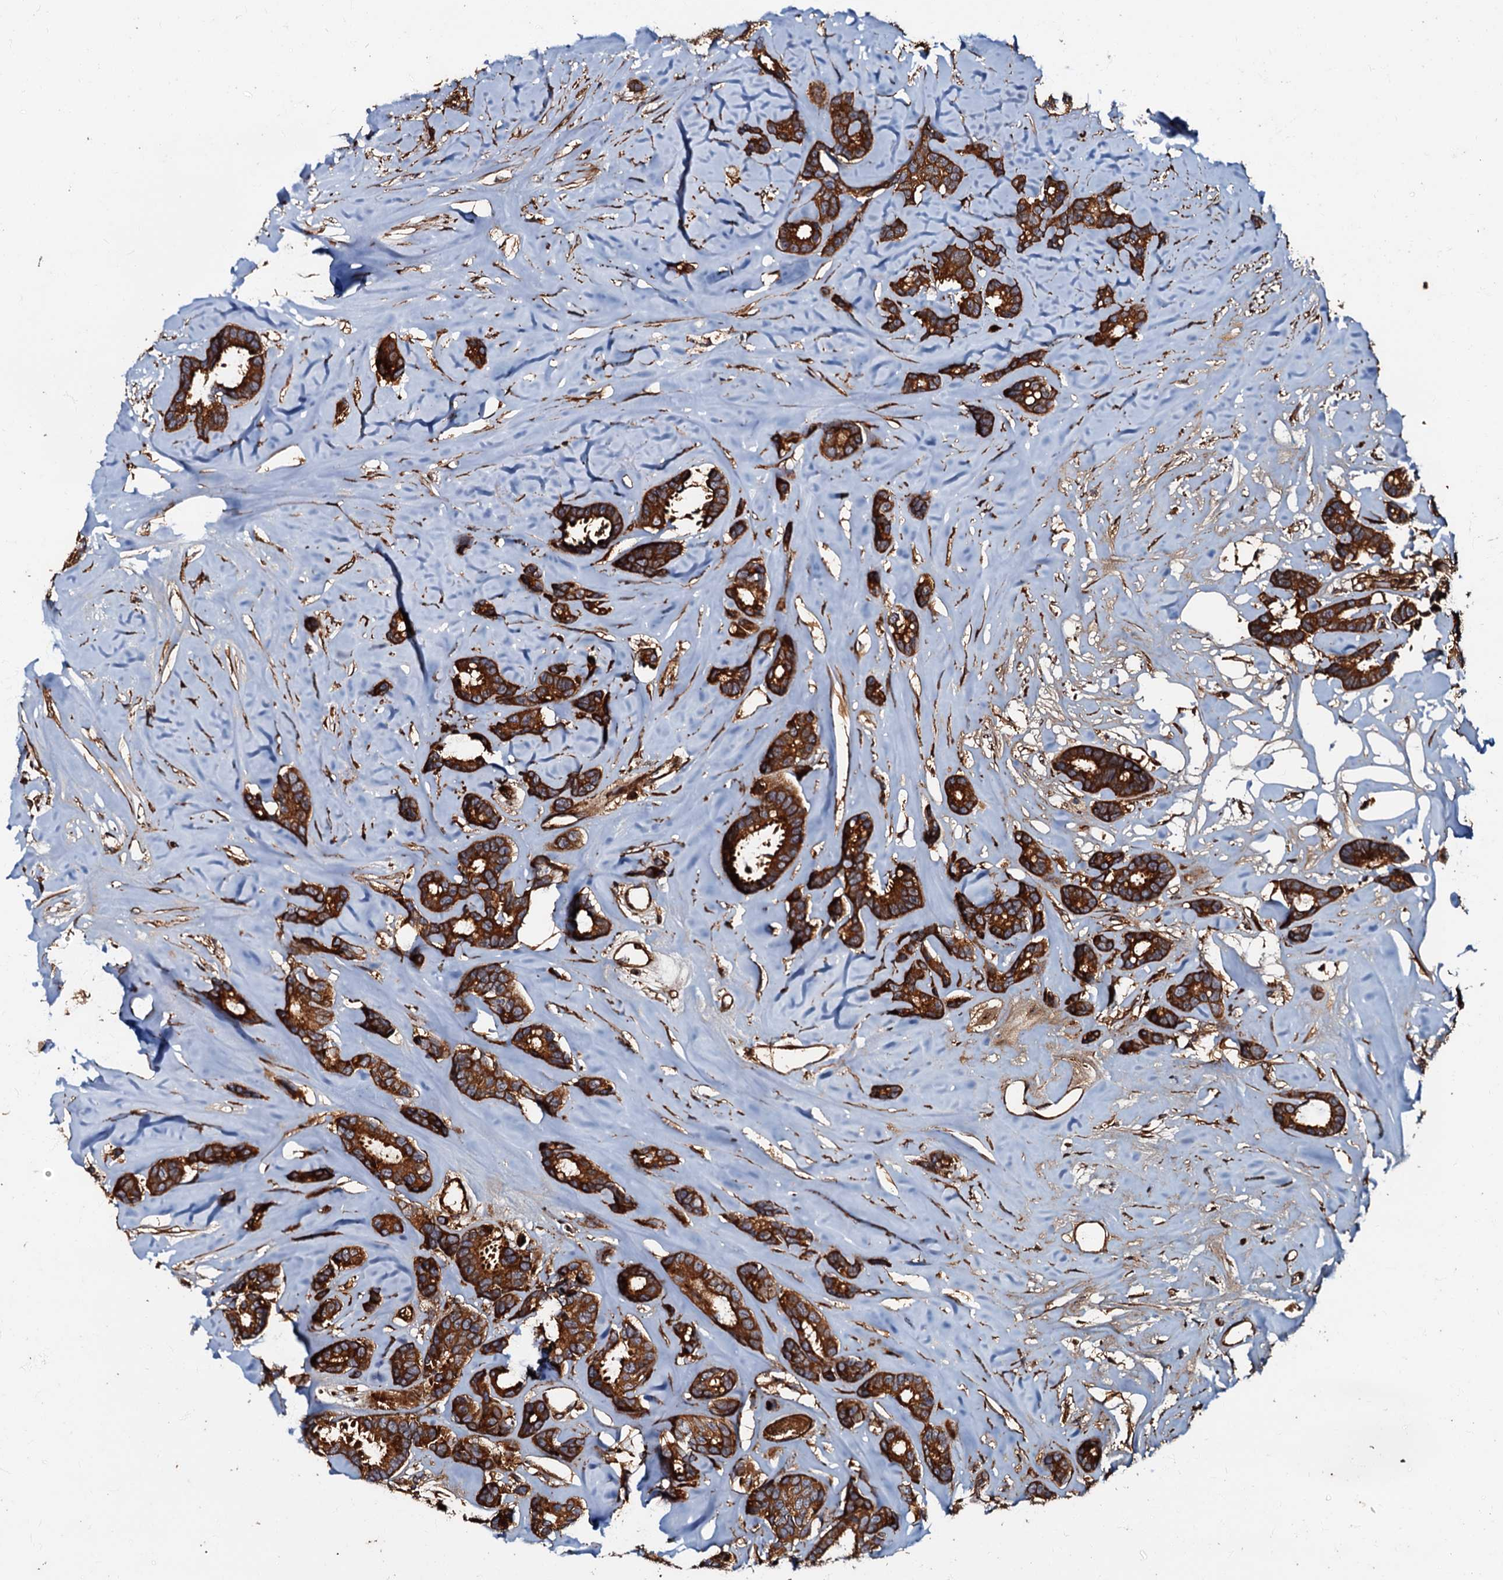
{"staining": {"intensity": "strong", "quantity": ">75%", "location": "cytoplasmic/membranous"}, "tissue": "breast cancer", "cell_type": "Tumor cells", "image_type": "cancer", "snomed": [{"axis": "morphology", "description": "Duct carcinoma"}, {"axis": "topography", "description": "Breast"}], "caption": "IHC histopathology image of human breast cancer stained for a protein (brown), which shows high levels of strong cytoplasmic/membranous staining in about >75% of tumor cells.", "gene": "BLOC1S6", "patient": {"sex": "female", "age": 87}}